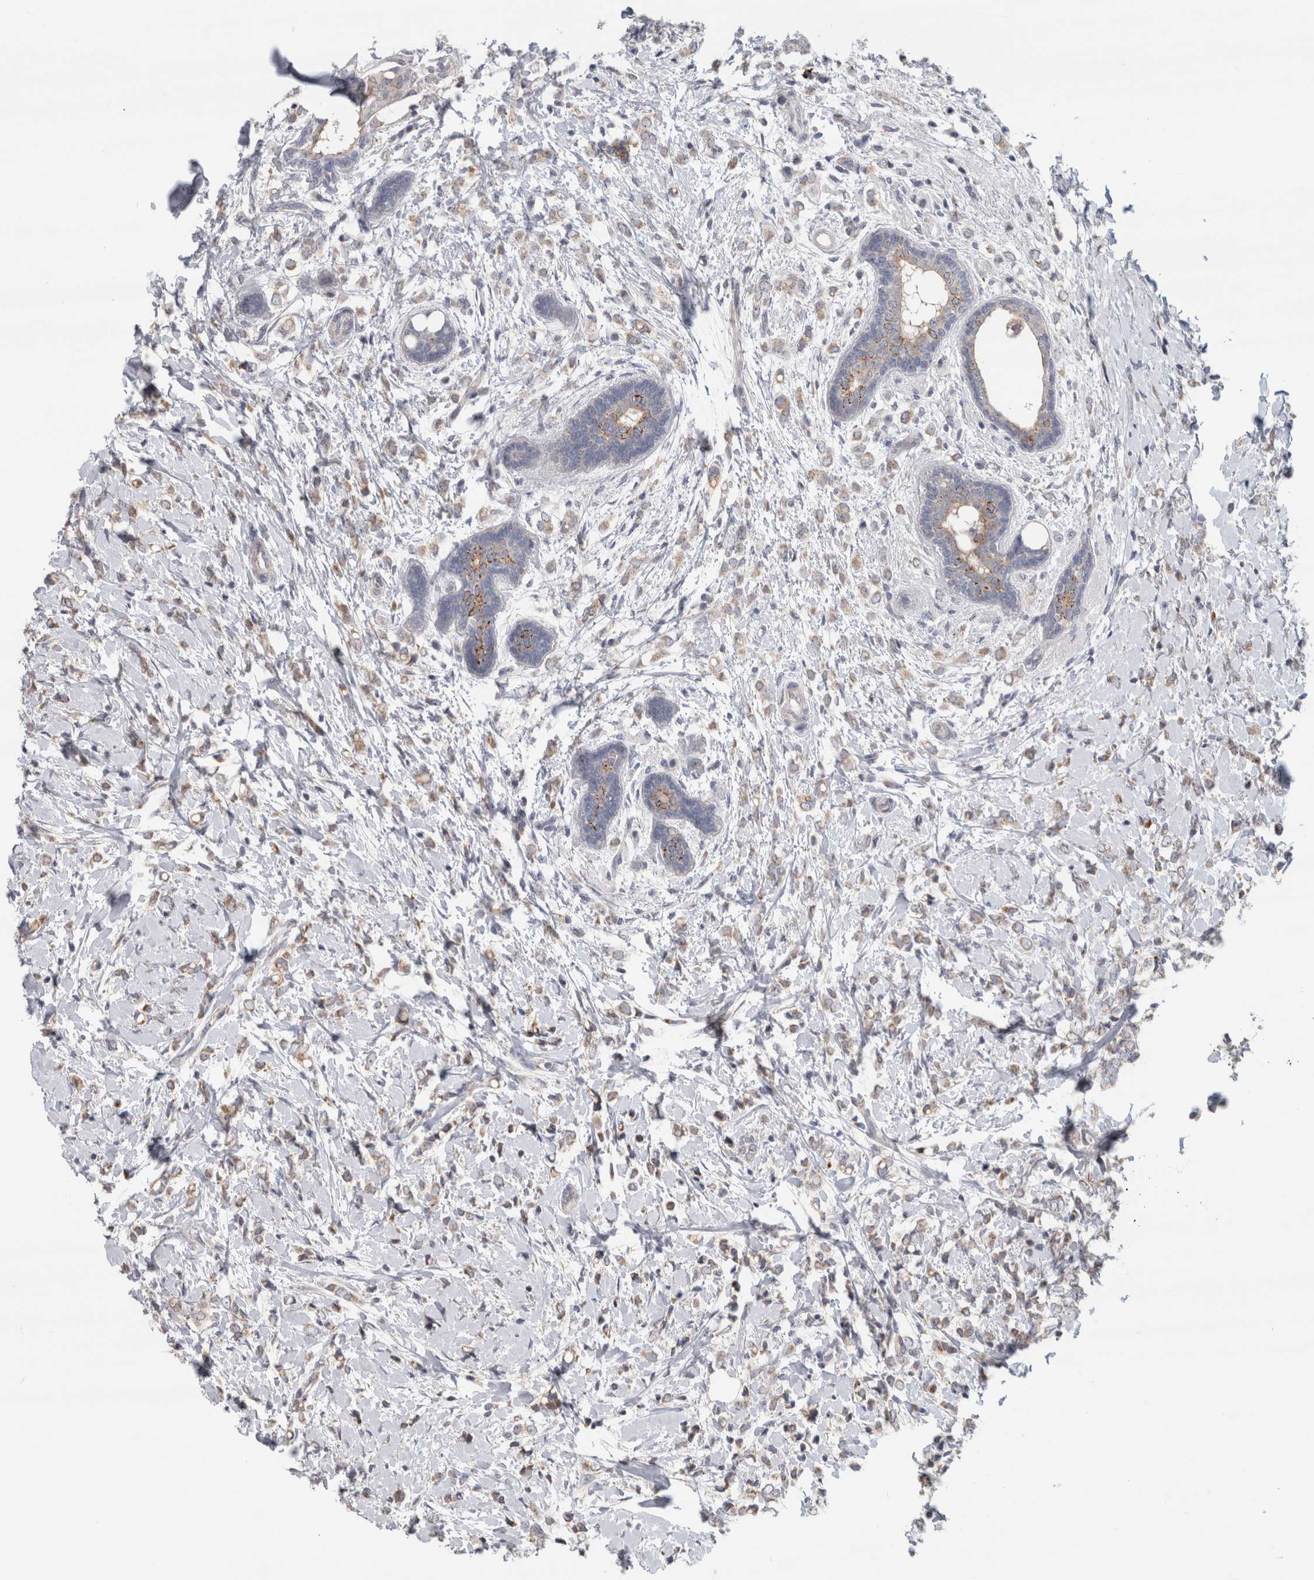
{"staining": {"intensity": "weak", "quantity": ">75%", "location": "cytoplasmic/membranous"}, "tissue": "breast cancer", "cell_type": "Tumor cells", "image_type": "cancer", "snomed": [{"axis": "morphology", "description": "Normal tissue, NOS"}, {"axis": "morphology", "description": "Lobular carcinoma"}, {"axis": "topography", "description": "Breast"}], "caption": "Immunohistochemistry (IHC) micrograph of neoplastic tissue: breast cancer (lobular carcinoma) stained using IHC demonstrates low levels of weak protein expression localized specifically in the cytoplasmic/membranous of tumor cells, appearing as a cytoplasmic/membranous brown color.", "gene": "RAB18", "patient": {"sex": "female", "age": 47}}